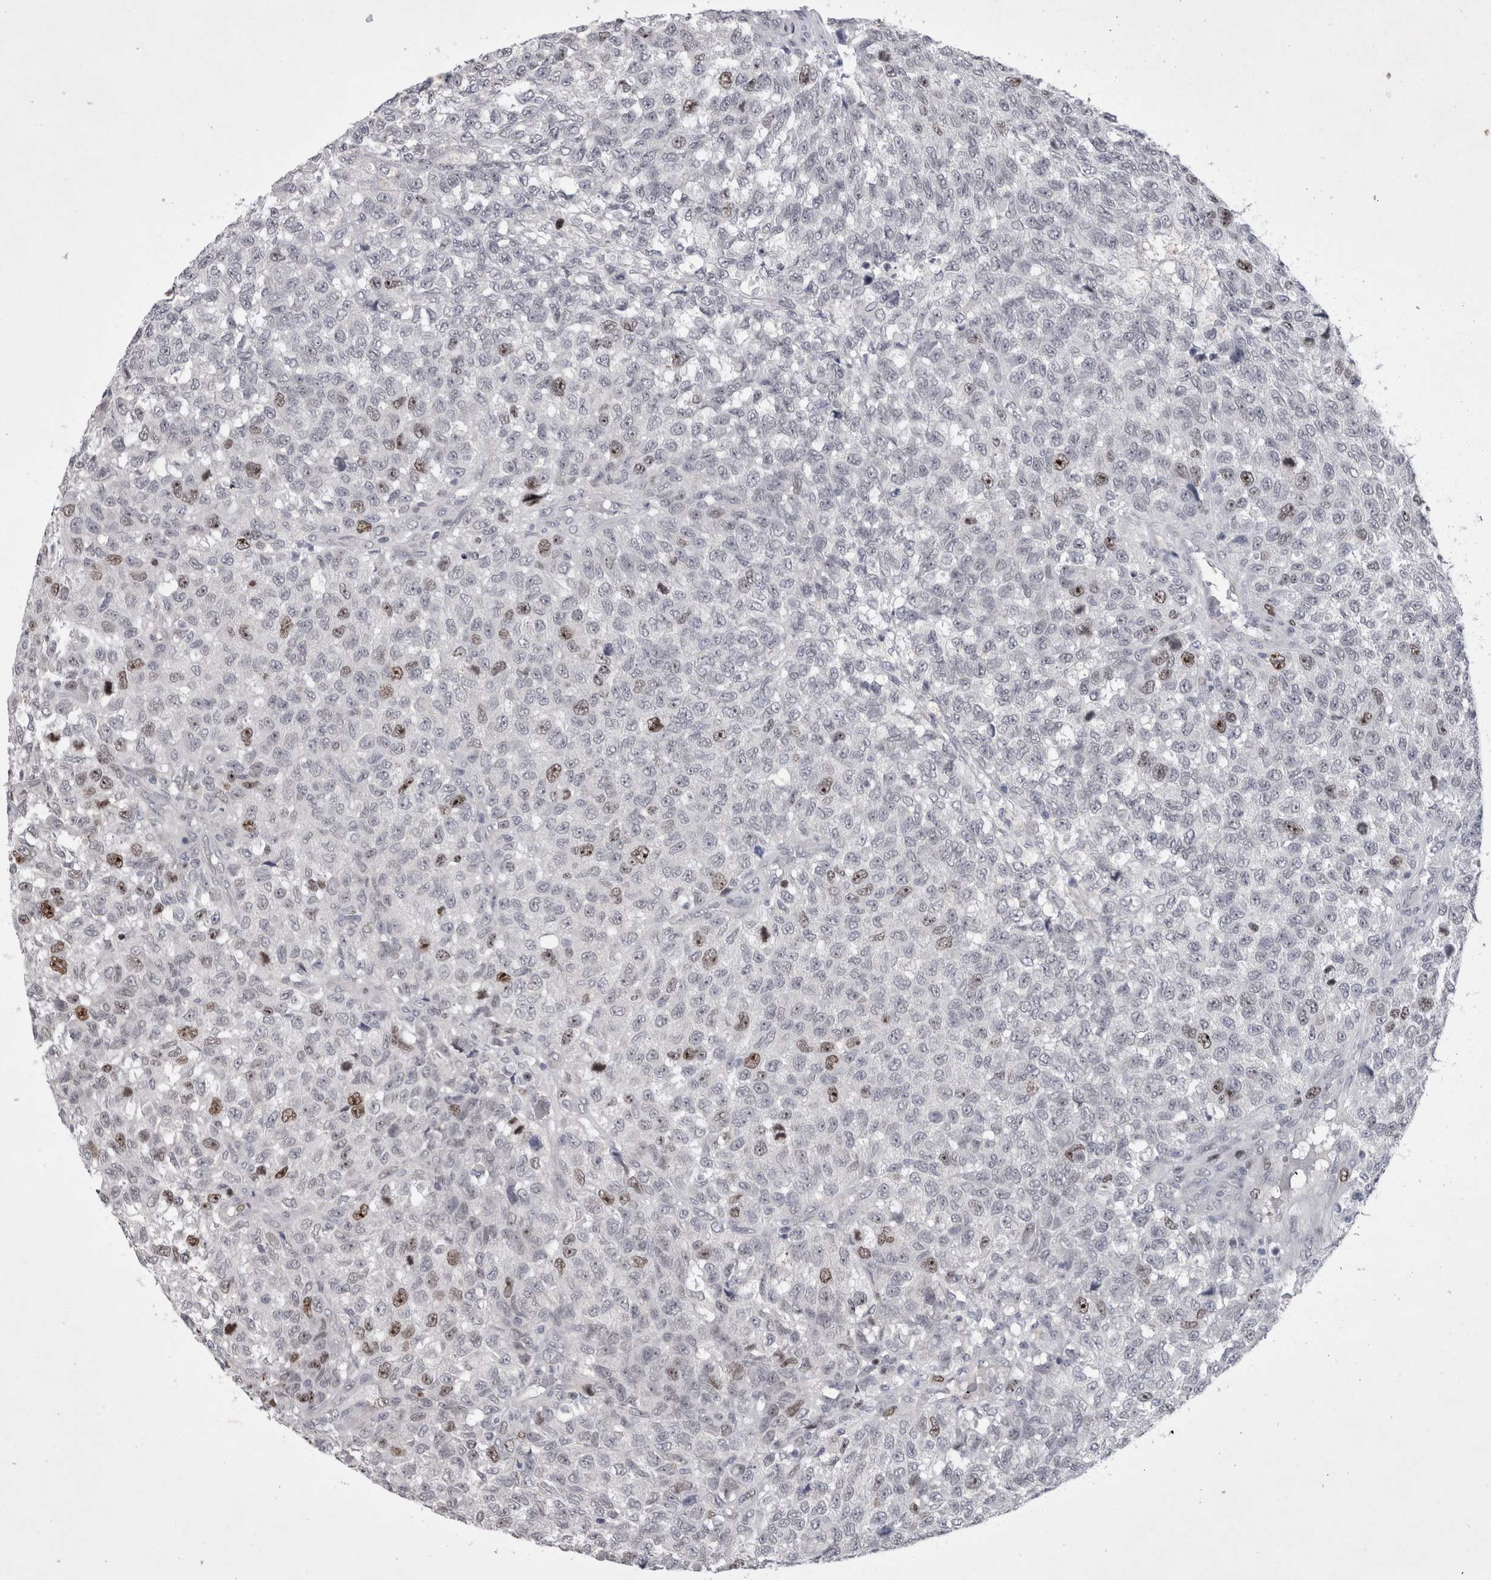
{"staining": {"intensity": "moderate", "quantity": "<25%", "location": "nuclear"}, "tissue": "testis cancer", "cell_type": "Tumor cells", "image_type": "cancer", "snomed": [{"axis": "morphology", "description": "Seminoma, NOS"}, {"axis": "topography", "description": "Testis"}], "caption": "Human testis cancer stained with a brown dye reveals moderate nuclear positive staining in approximately <25% of tumor cells.", "gene": "KIF18B", "patient": {"sex": "male", "age": 59}}